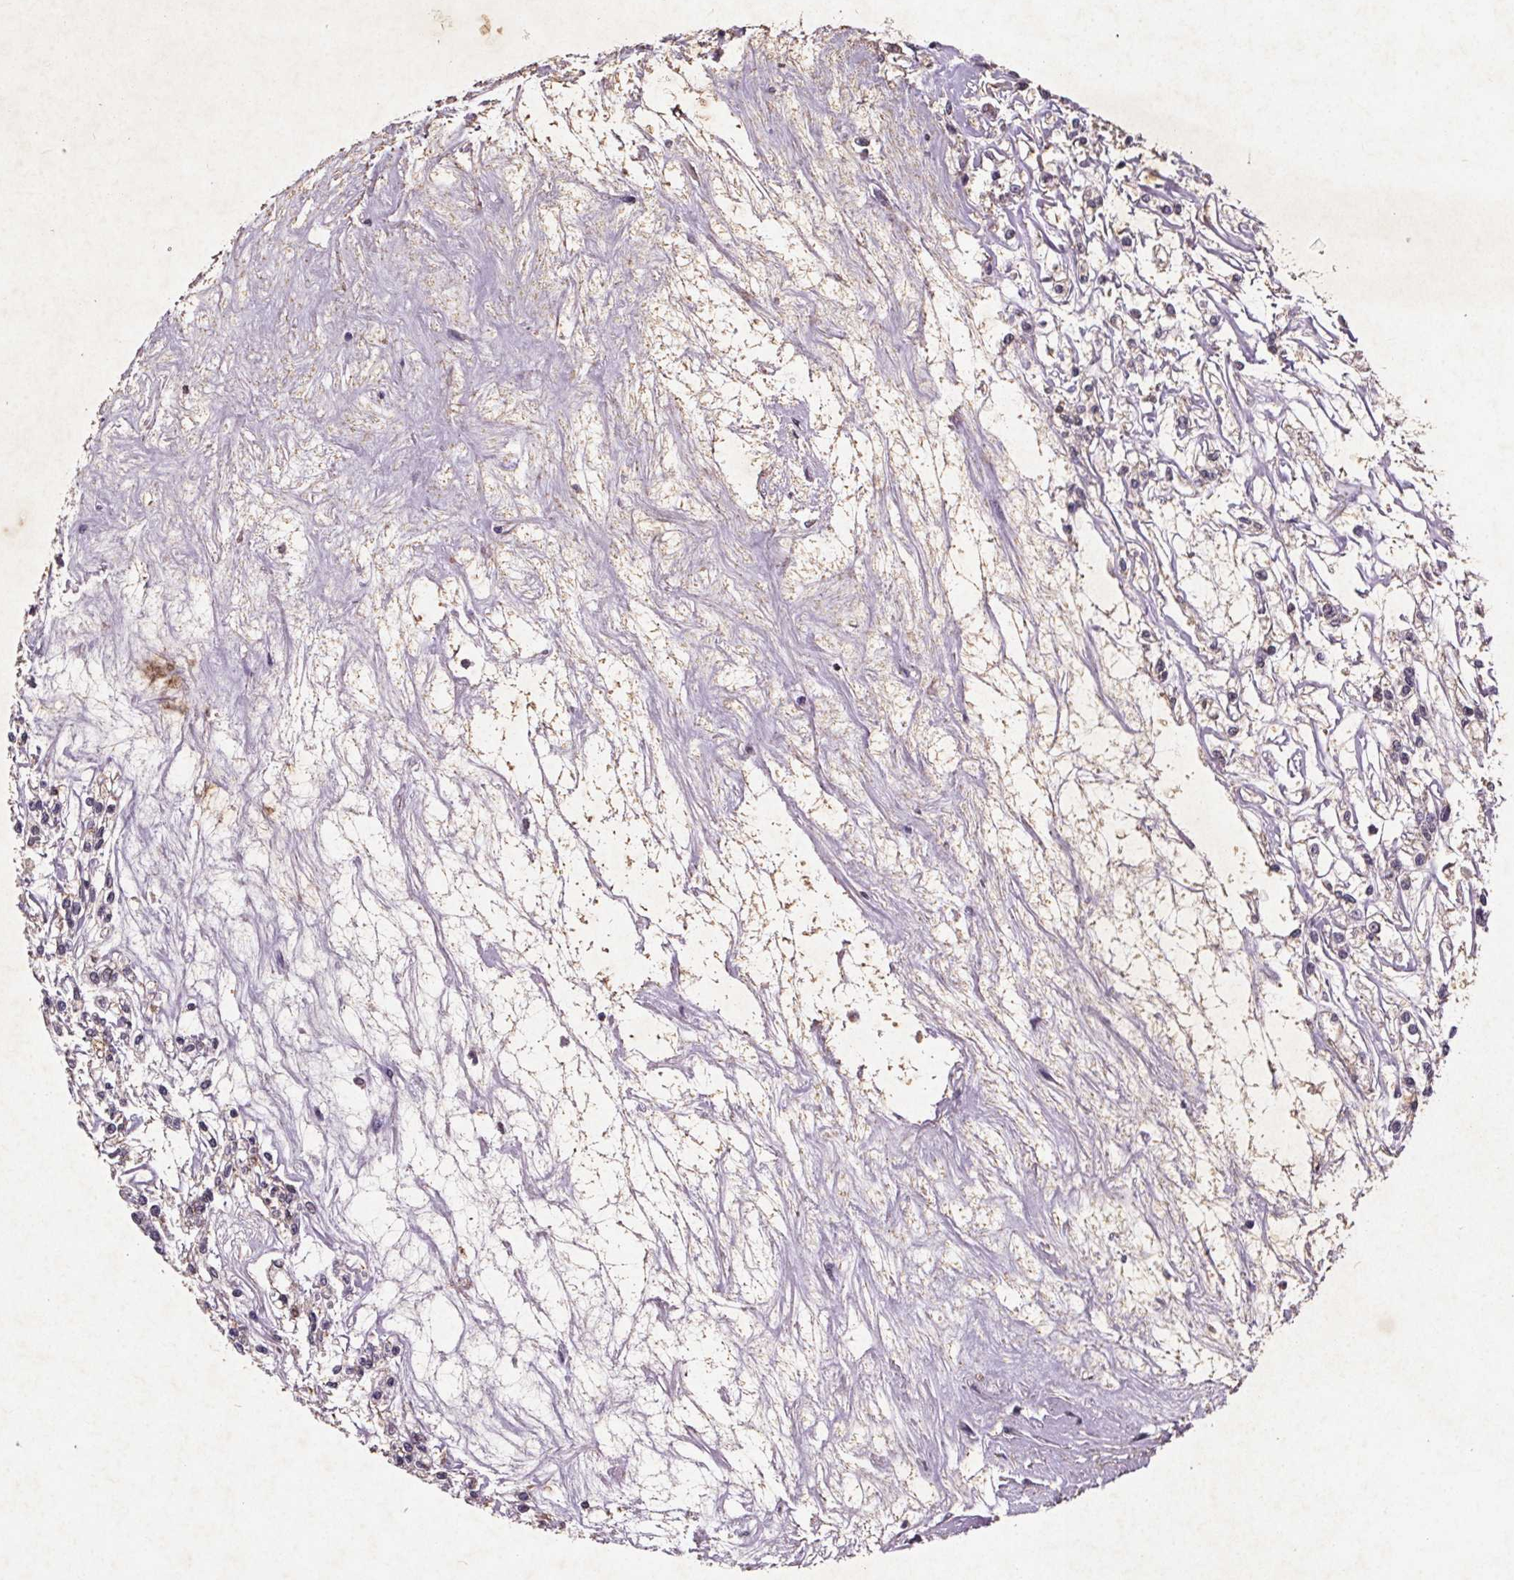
{"staining": {"intensity": "negative", "quantity": "none", "location": "none"}, "tissue": "renal cancer", "cell_type": "Tumor cells", "image_type": "cancer", "snomed": [{"axis": "morphology", "description": "Adenocarcinoma, NOS"}, {"axis": "topography", "description": "Kidney"}], "caption": "High power microscopy micrograph of an IHC histopathology image of adenocarcinoma (renal), revealing no significant positivity in tumor cells.", "gene": "STRN3", "patient": {"sex": "female", "age": 59}}